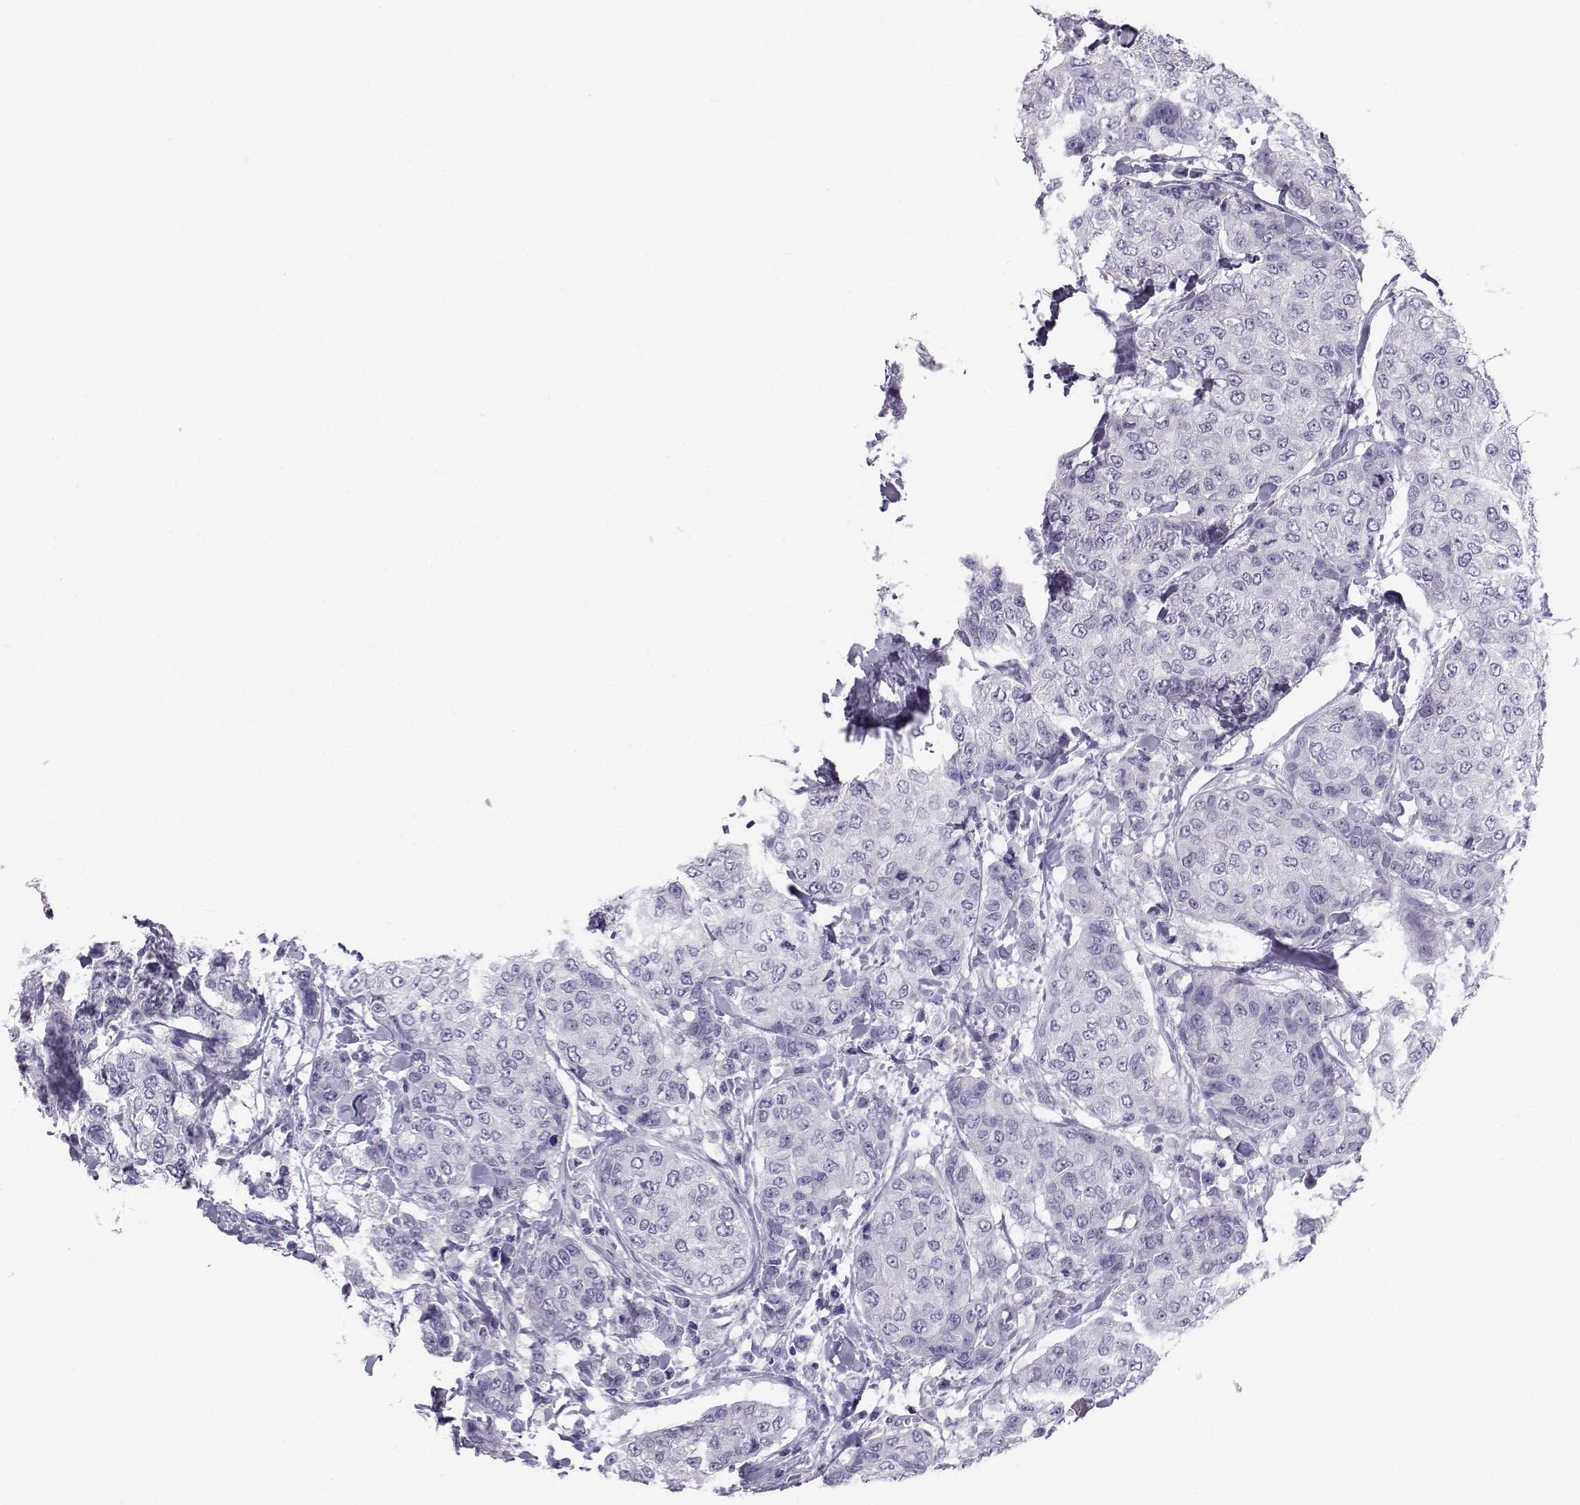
{"staining": {"intensity": "negative", "quantity": "none", "location": "none"}, "tissue": "breast cancer", "cell_type": "Tumor cells", "image_type": "cancer", "snomed": [{"axis": "morphology", "description": "Duct carcinoma"}, {"axis": "topography", "description": "Breast"}], "caption": "This photomicrograph is of intraductal carcinoma (breast) stained with immunohistochemistry to label a protein in brown with the nuclei are counter-stained blue. There is no staining in tumor cells. The staining was performed using DAB to visualize the protein expression in brown, while the nuclei were stained in blue with hematoxylin (Magnification: 20x).", "gene": "PCSK1N", "patient": {"sex": "female", "age": 27}}